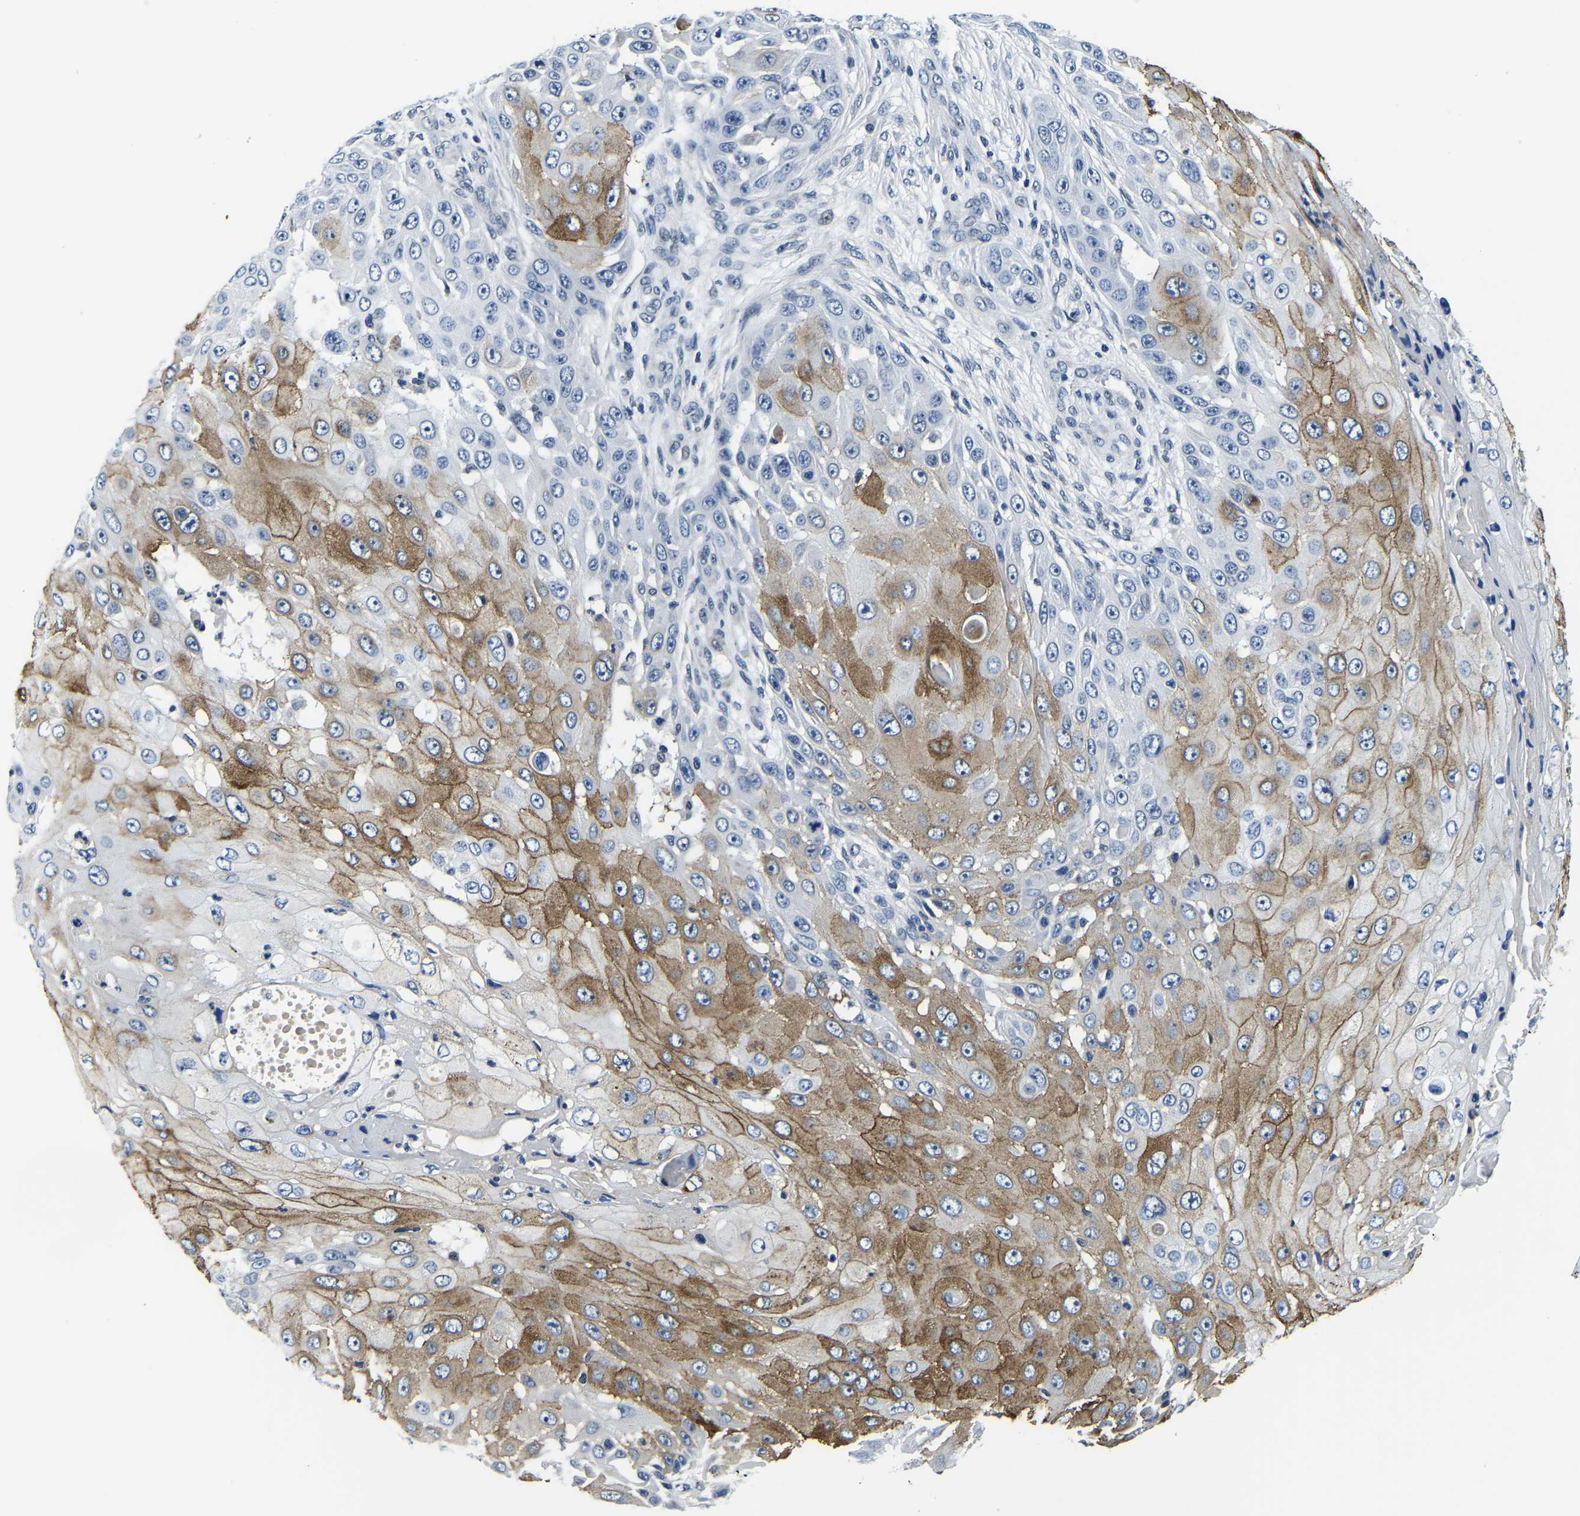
{"staining": {"intensity": "moderate", "quantity": "25%-75%", "location": "cytoplasmic/membranous"}, "tissue": "skin cancer", "cell_type": "Tumor cells", "image_type": "cancer", "snomed": [{"axis": "morphology", "description": "Squamous cell carcinoma, NOS"}, {"axis": "topography", "description": "Skin"}], "caption": "Protein expression analysis of skin cancer (squamous cell carcinoma) demonstrates moderate cytoplasmic/membranous staining in approximately 25%-75% of tumor cells. The staining is performed using DAB (3,3'-diaminobenzidine) brown chromogen to label protein expression. The nuclei are counter-stained blue using hematoxylin.", "gene": "POLDIP3", "patient": {"sex": "female", "age": 44}}